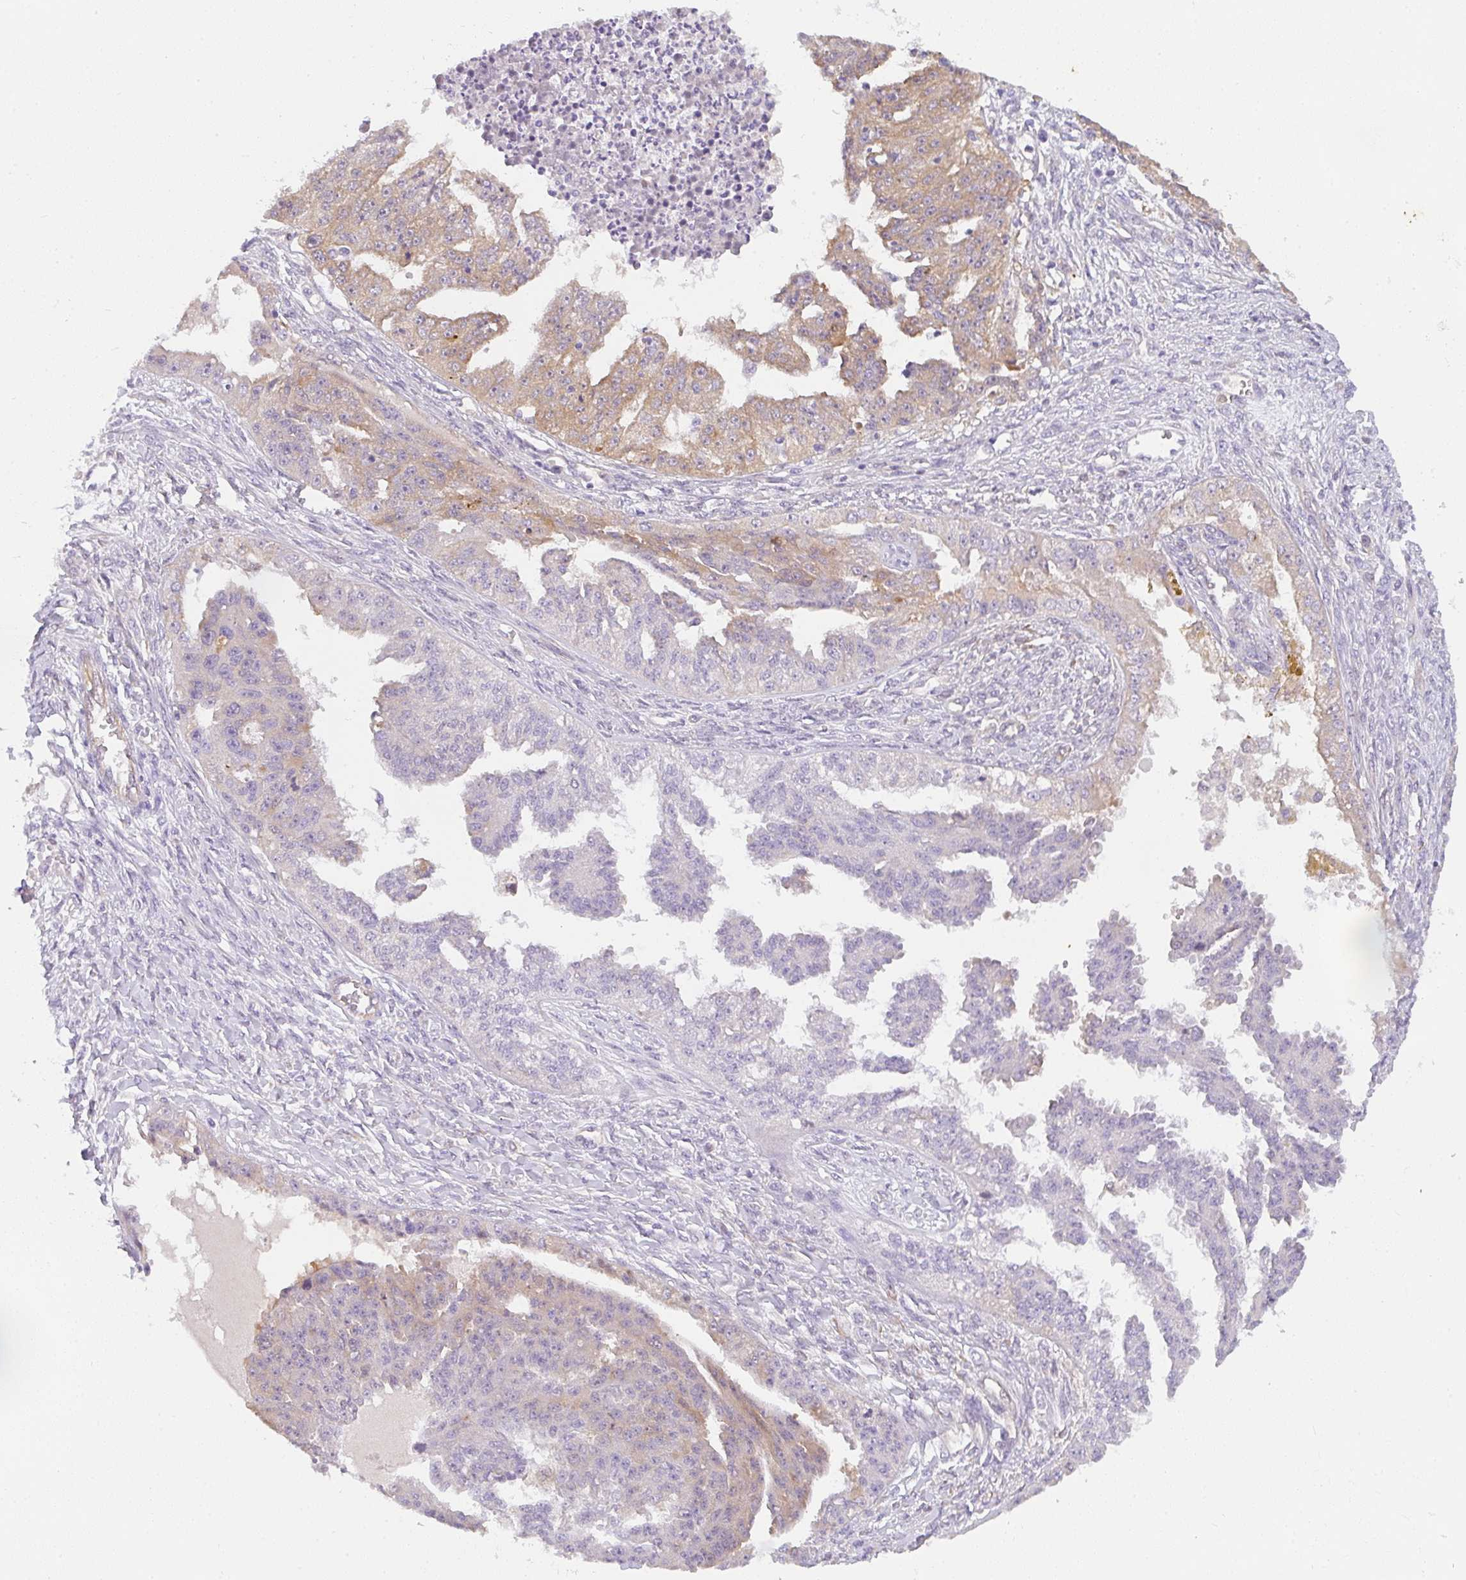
{"staining": {"intensity": "moderate", "quantity": "25%-75%", "location": "cytoplasmic/membranous"}, "tissue": "ovarian cancer", "cell_type": "Tumor cells", "image_type": "cancer", "snomed": [{"axis": "morphology", "description": "Cystadenocarcinoma, serous, NOS"}, {"axis": "topography", "description": "Ovary"}], "caption": "This photomicrograph demonstrates ovarian cancer stained with immunohistochemistry (IHC) to label a protein in brown. The cytoplasmic/membranous of tumor cells show moderate positivity for the protein. Nuclei are counter-stained blue.", "gene": "COX7B", "patient": {"sex": "female", "age": 58}}